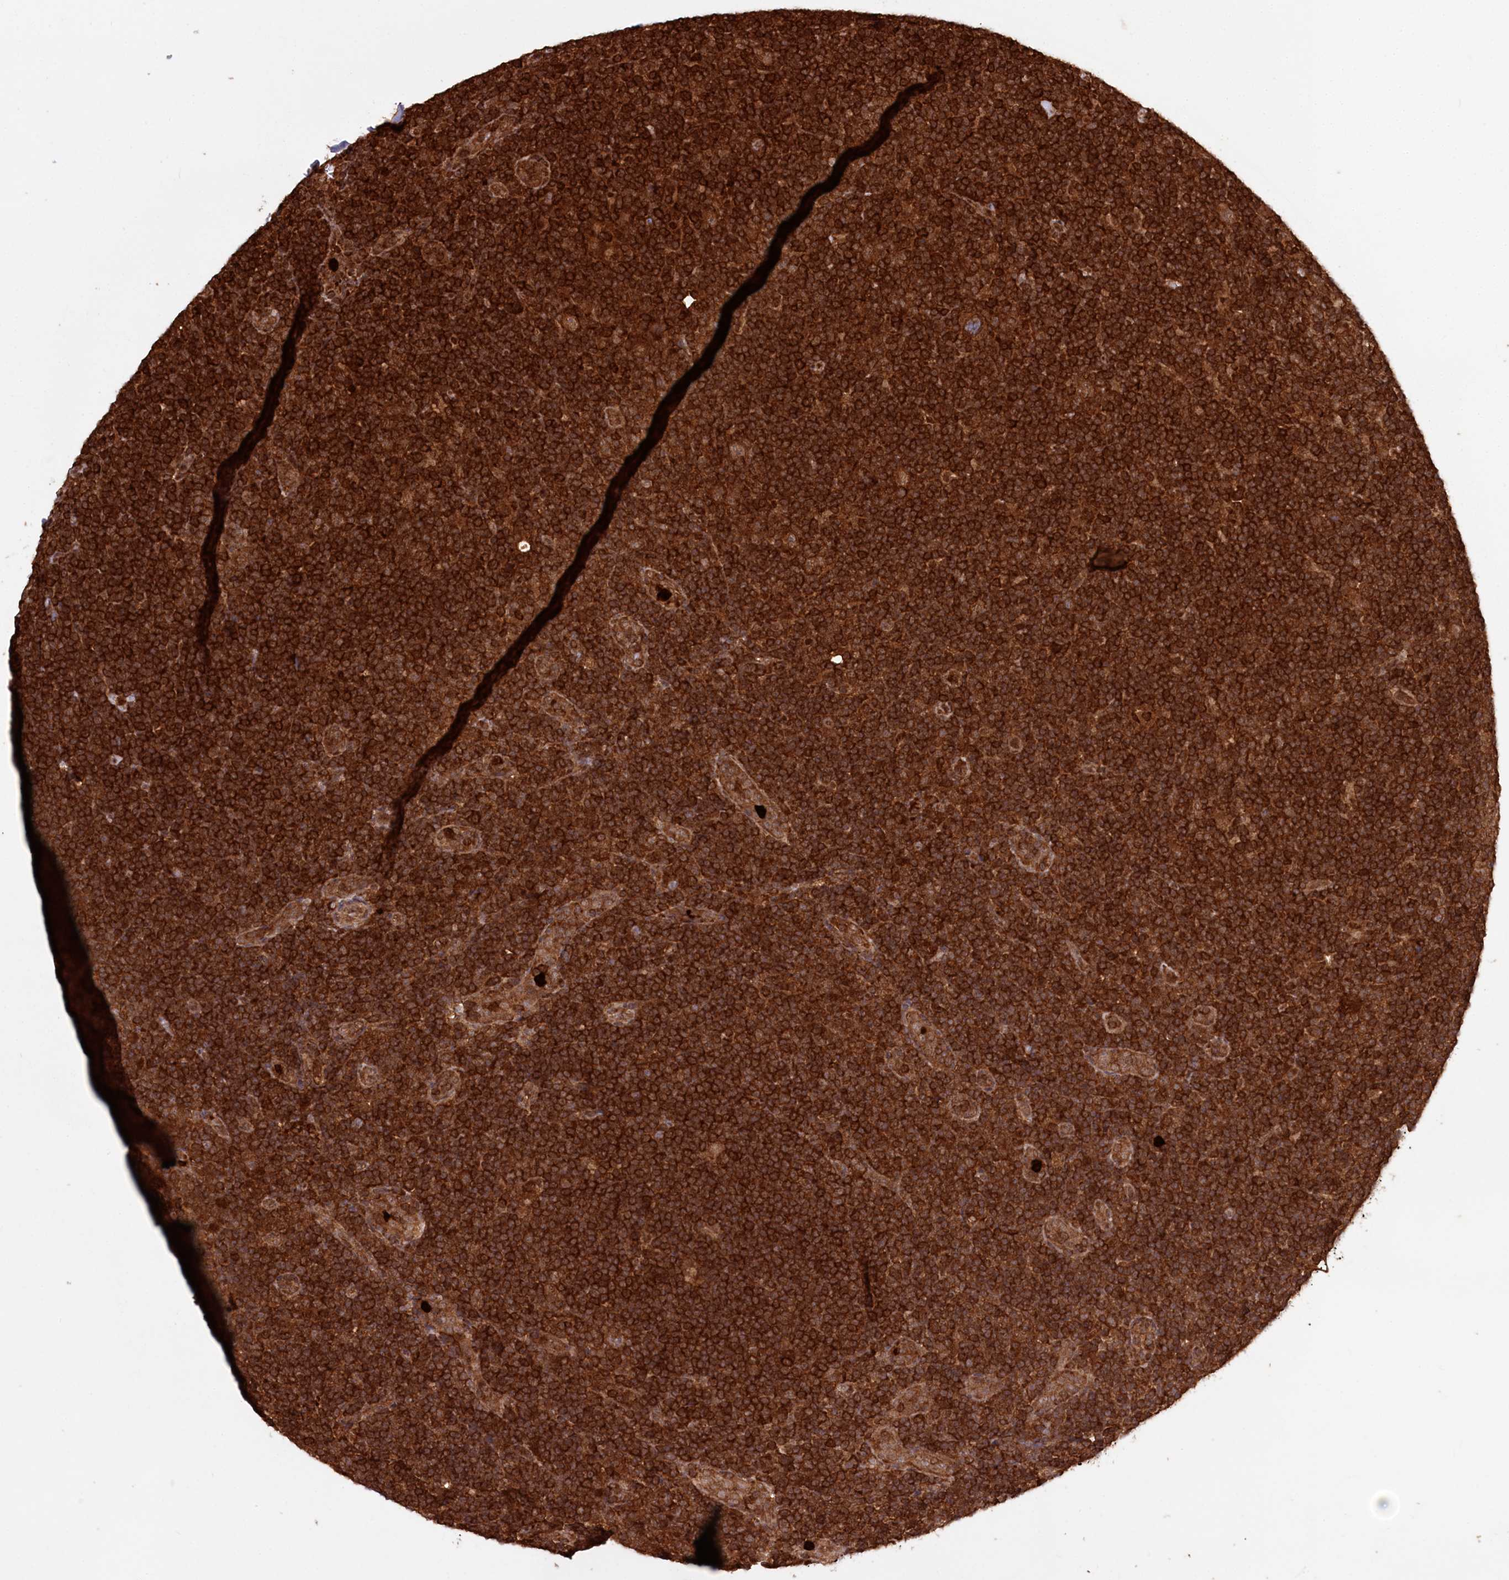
{"staining": {"intensity": "moderate", "quantity": ">75%", "location": "cytoplasmic/membranous"}, "tissue": "lymphoma", "cell_type": "Tumor cells", "image_type": "cancer", "snomed": [{"axis": "morphology", "description": "Hodgkin's disease, NOS"}, {"axis": "topography", "description": "Lymph node"}], "caption": "A medium amount of moderate cytoplasmic/membranous expression is seen in about >75% of tumor cells in lymphoma tissue.", "gene": "LSG1", "patient": {"sex": "female", "age": 57}}